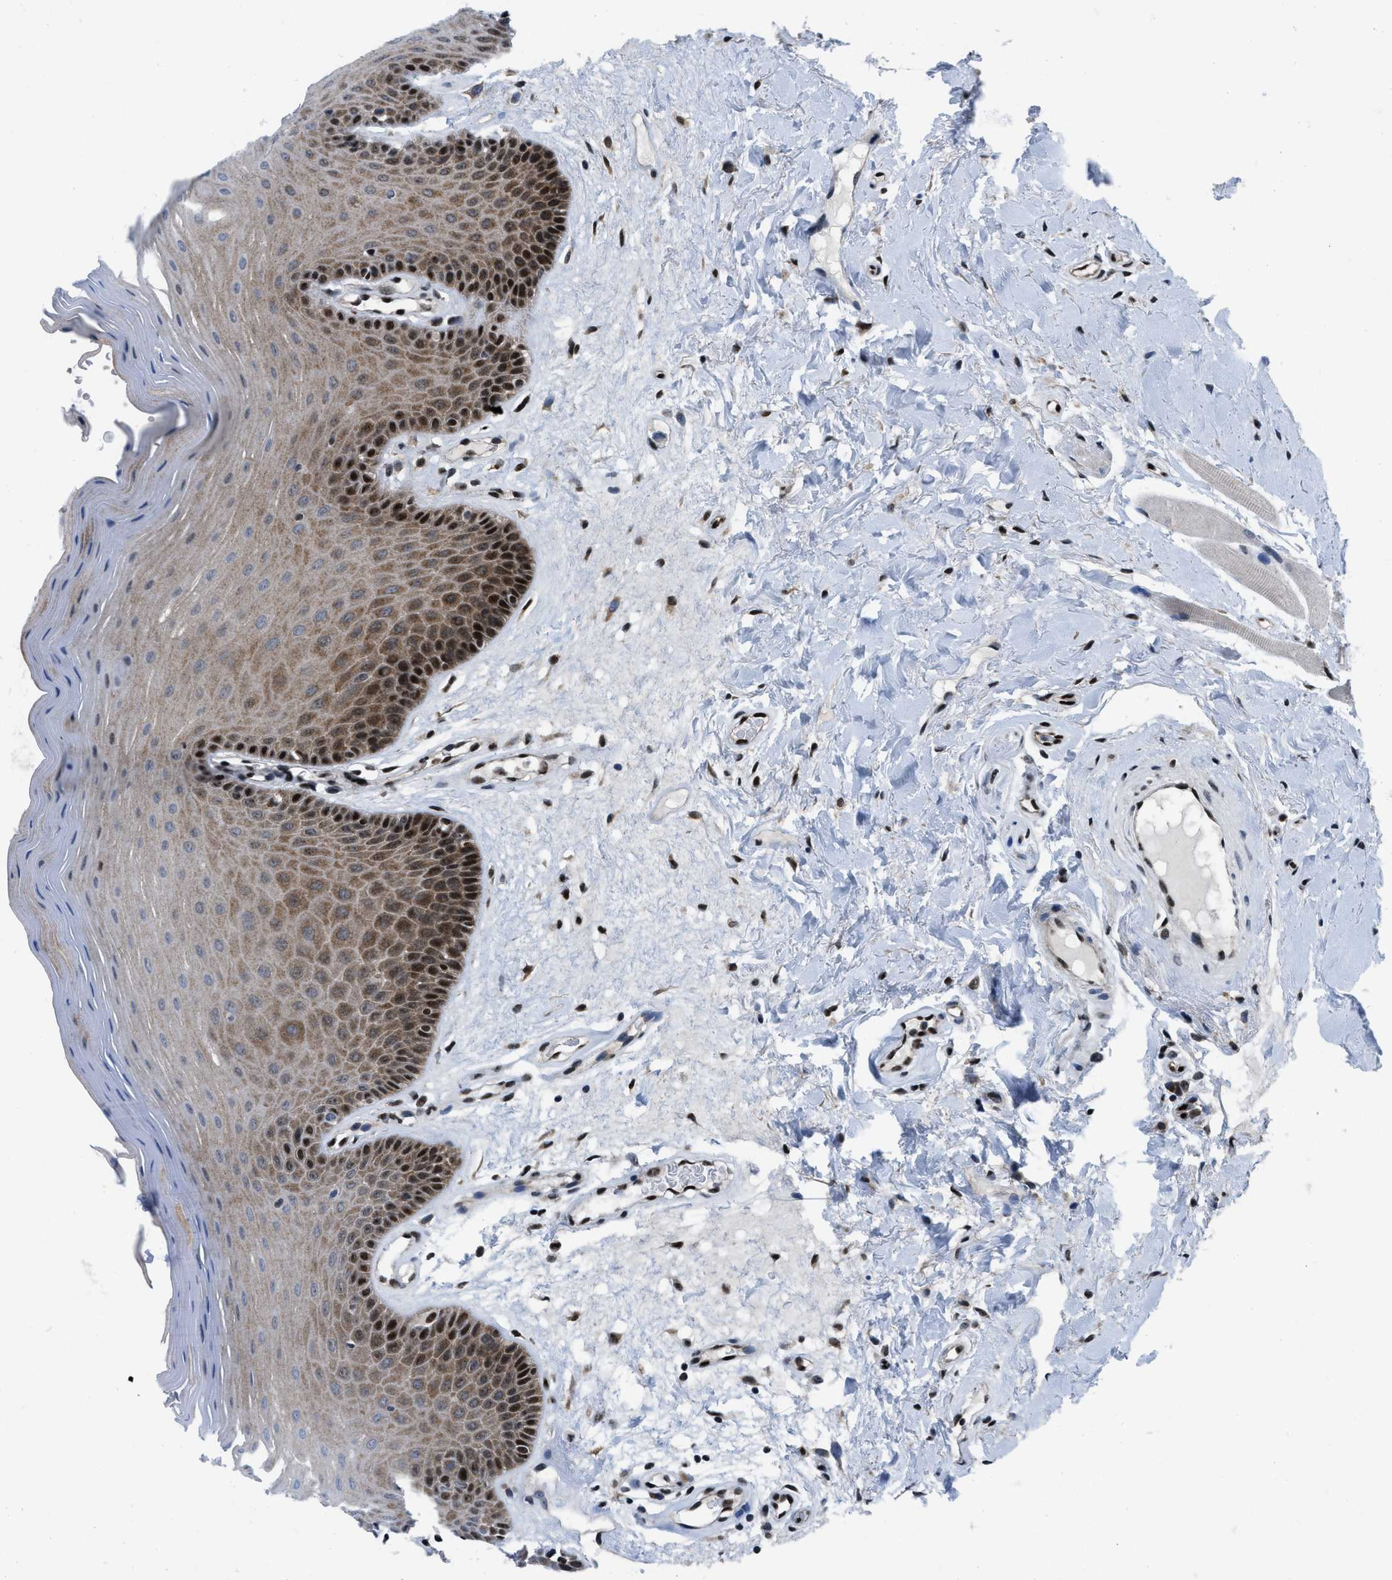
{"staining": {"intensity": "strong", "quantity": ">75%", "location": "cytoplasmic/membranous,nuclear"}, "tissue": "oral mucosa", "cell_type": "Squamous epithelial cells", "image_type": "normal", "snomed": [{"axis": "morphology", "description": "Normal tissue, NOS"}, {"axis": "morphology", "description": "Squamous cell carcinoma, NOS"}, {"axis": "topography", "description": "Skeletal muscle"}, {"axis": "topography", "description": "Adipose tissue"}, {"axis": "topography", "description": "Vascular tissue"}, {"axis": "topography", "description": "Oral tissue"}, {"axis": "topography", "description": "Peripheral nerve tissue"}, {"axis": "topography", "description": "Head-Neck"}], "caption": "High-magnification brightfield microscopy of benign oral mucosa stained with DAB (3,3'-diaminobenzidine) (brown) and counterstained with hematoxylin (blue). squamous epithelial cells exhibit strong cytoplasmic/membranous,nuclear expression is seen in about>75% of cells.", "gene": "PPP2CB", "patient": {"sex": "male", "age": 71}}